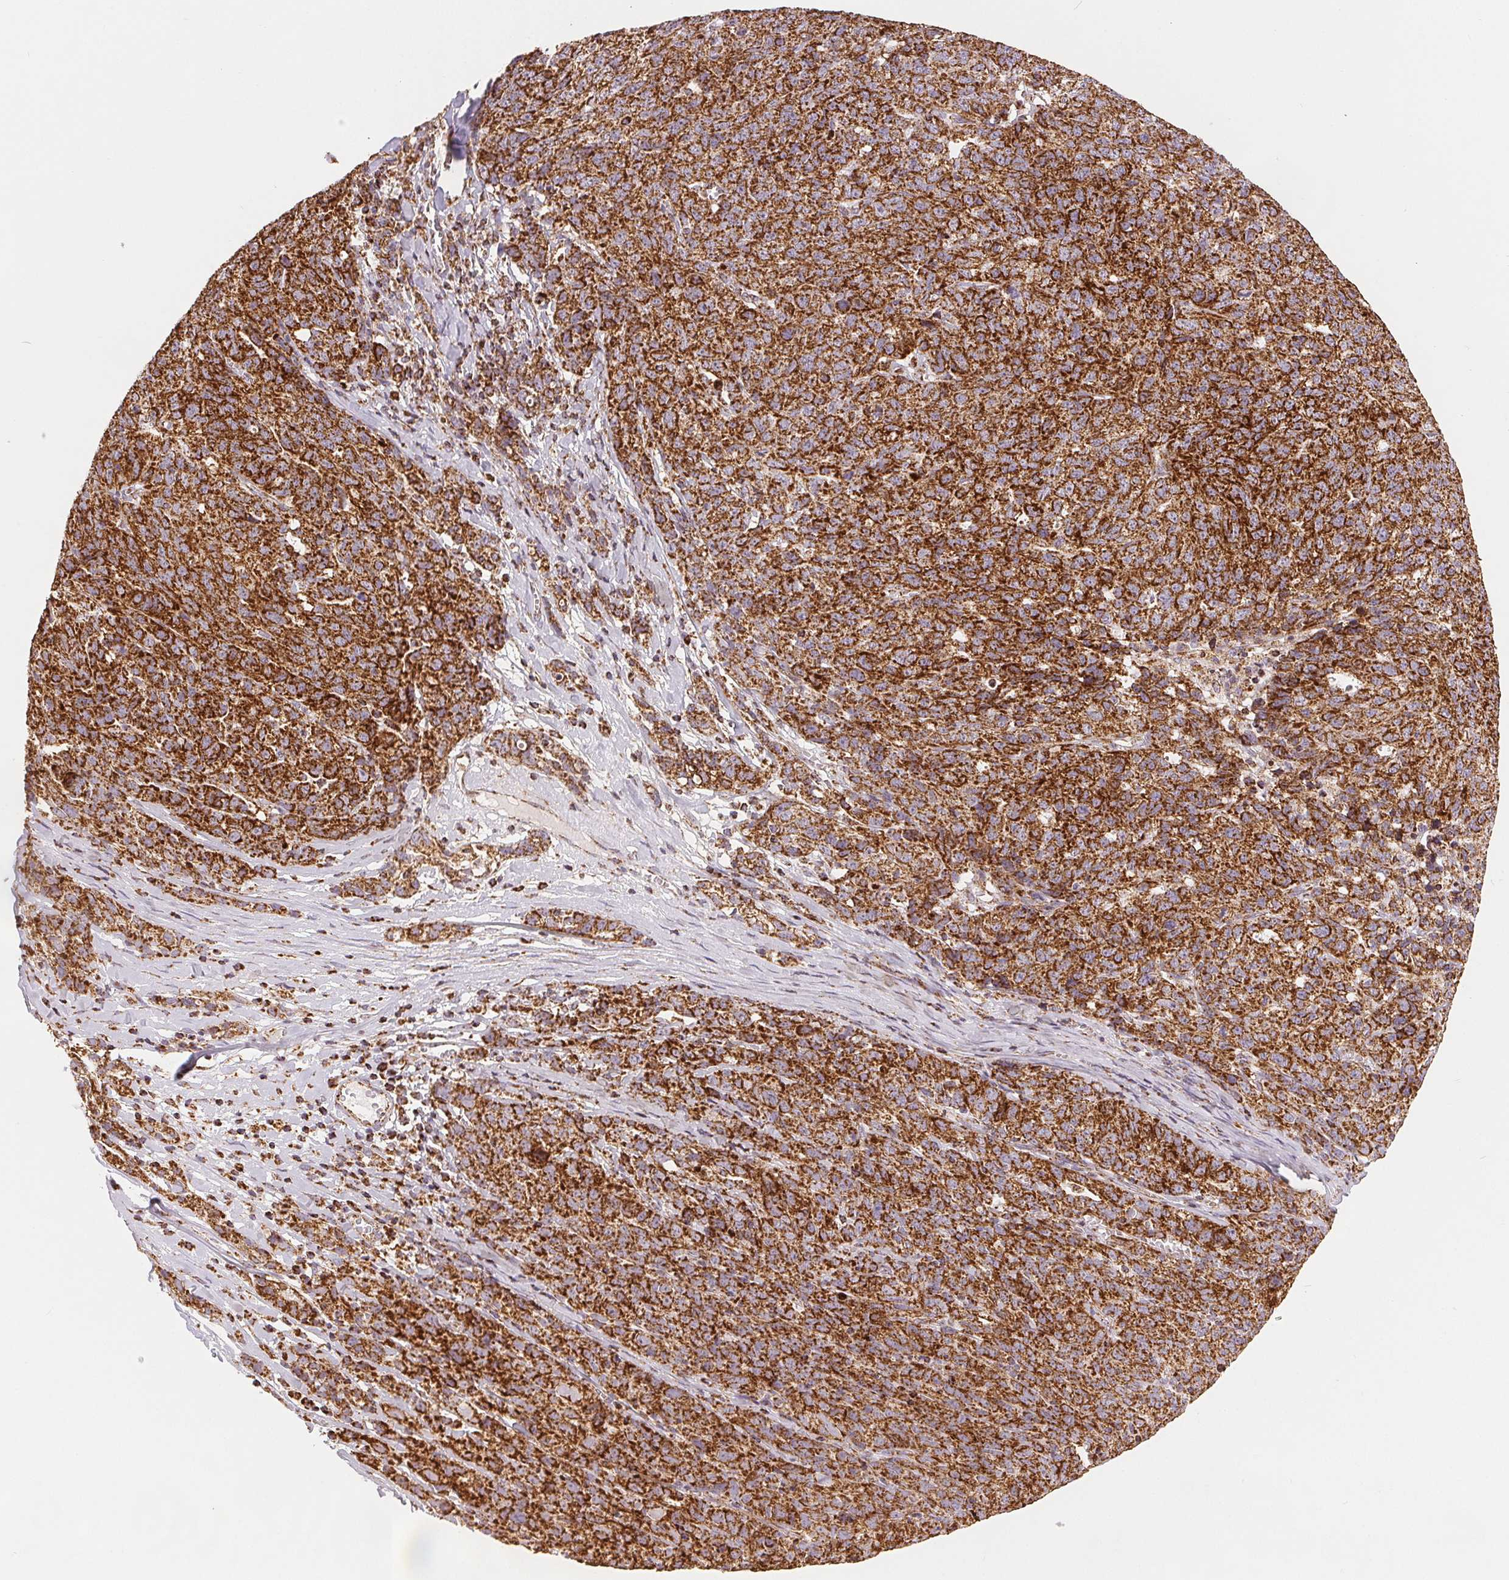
{"staining": {"intensity": "strong", "quantity": ">75%", "location": "cytoplasmic/membranous"}, "tissue": "ovarian cancer", "cell_type": "Tumor cells", "image_type": "cancer", "snomed": [{"axis": "morphology", "description": "Cystadenocarcinoma, serous, NOS"}, {"axis": "topography", "description": "Ovary"}], "caption": "DAB (3,3'-diaminobenzidine) immunohistochemical staining of ovarian cancer (serous cystadenocarcinoma) reveals strong cytoplasmic/membranous protein expression in about >75% of tumor cells. The protein of interest is shown in brown color, while the nuclei are stained blue.", "gene": "SDHB", "patient": {"sex": "female", "age": 71}}